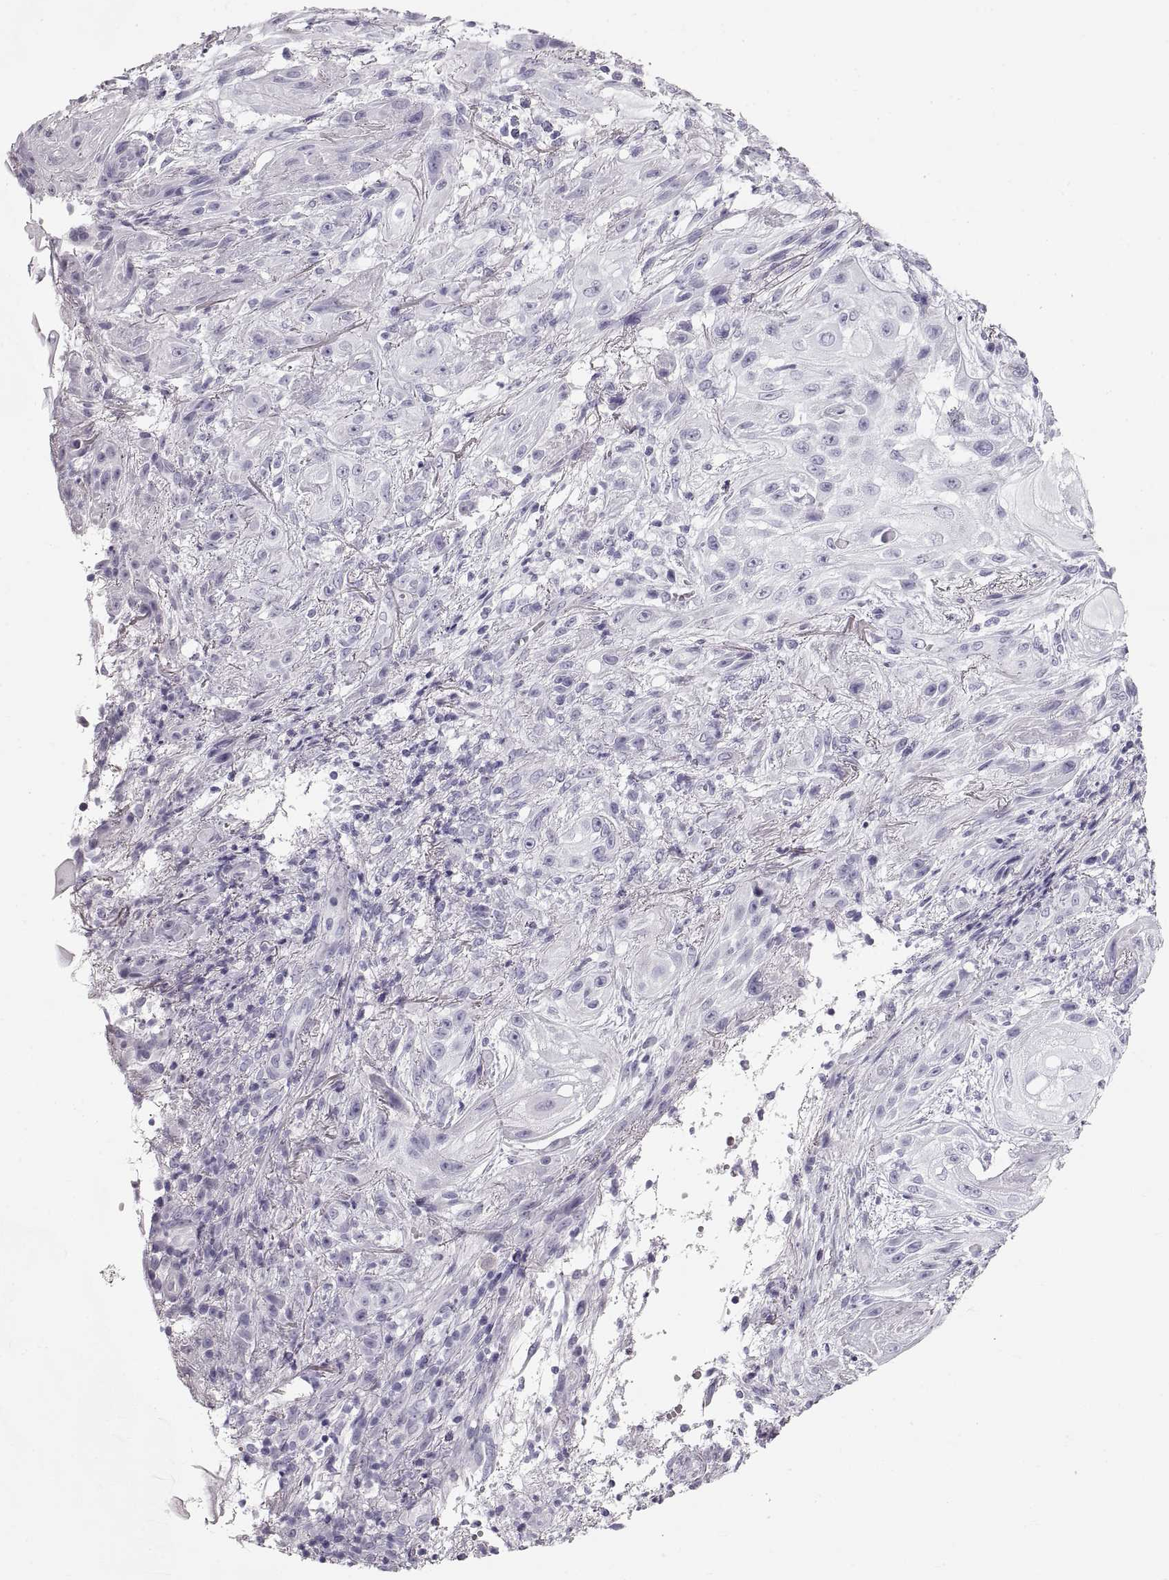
{"staining": {"intensity": "negative", "quantity": "none", "location": "none"}, "tissue": "skin cancer", "cell_type": "Tumor cells", "image_type": "cancer", "snomed": [{"axis": "morphology", "description": "Squamous cell carcinoma, NOS"}, {"axis": "topography", "description": "Skin"}], "caption": "The micrograph reveals no significant positivity in tumor cells of skin cancer.", "gene": "CRYAA", "patient": {"sex": "male", "age": 62}}